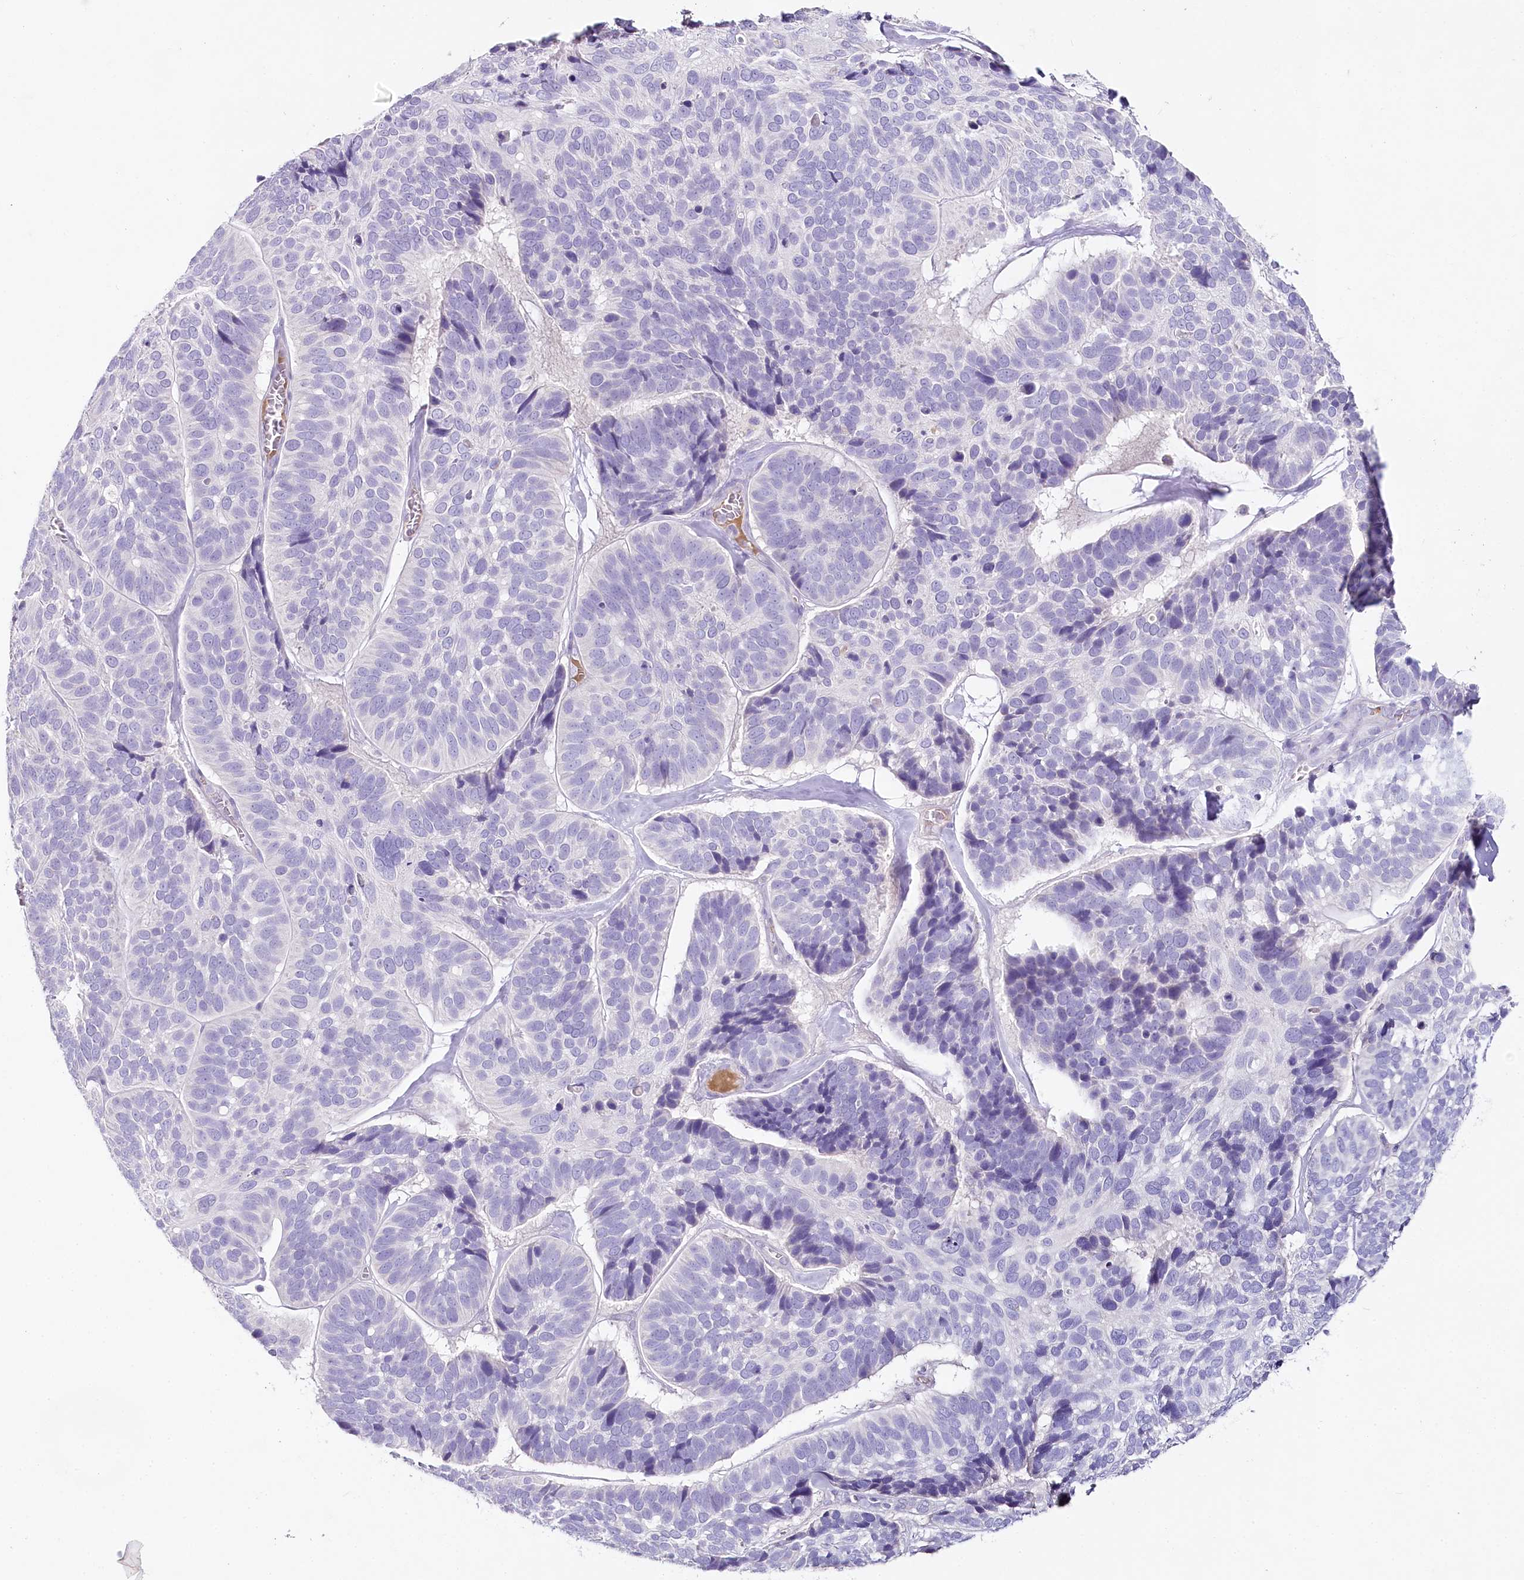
{"staining": {"intensity": "negative", "quantity": "none", "location": "none"}, "tissue": "skin cancer", "cell_type": "Tumor cells", "image_type": "cancer", "snomed": [{"axis": "morphology", "description": "Basal cell carcinoma"}, {"axis": "topography", "description": "Skin"}], "caption": "Protein analysis of basal cell carcinoma (skin) displays no significant staining in tumor cells.", "gene": "HPD", "patient": {"sex": "male", "age": 62}}